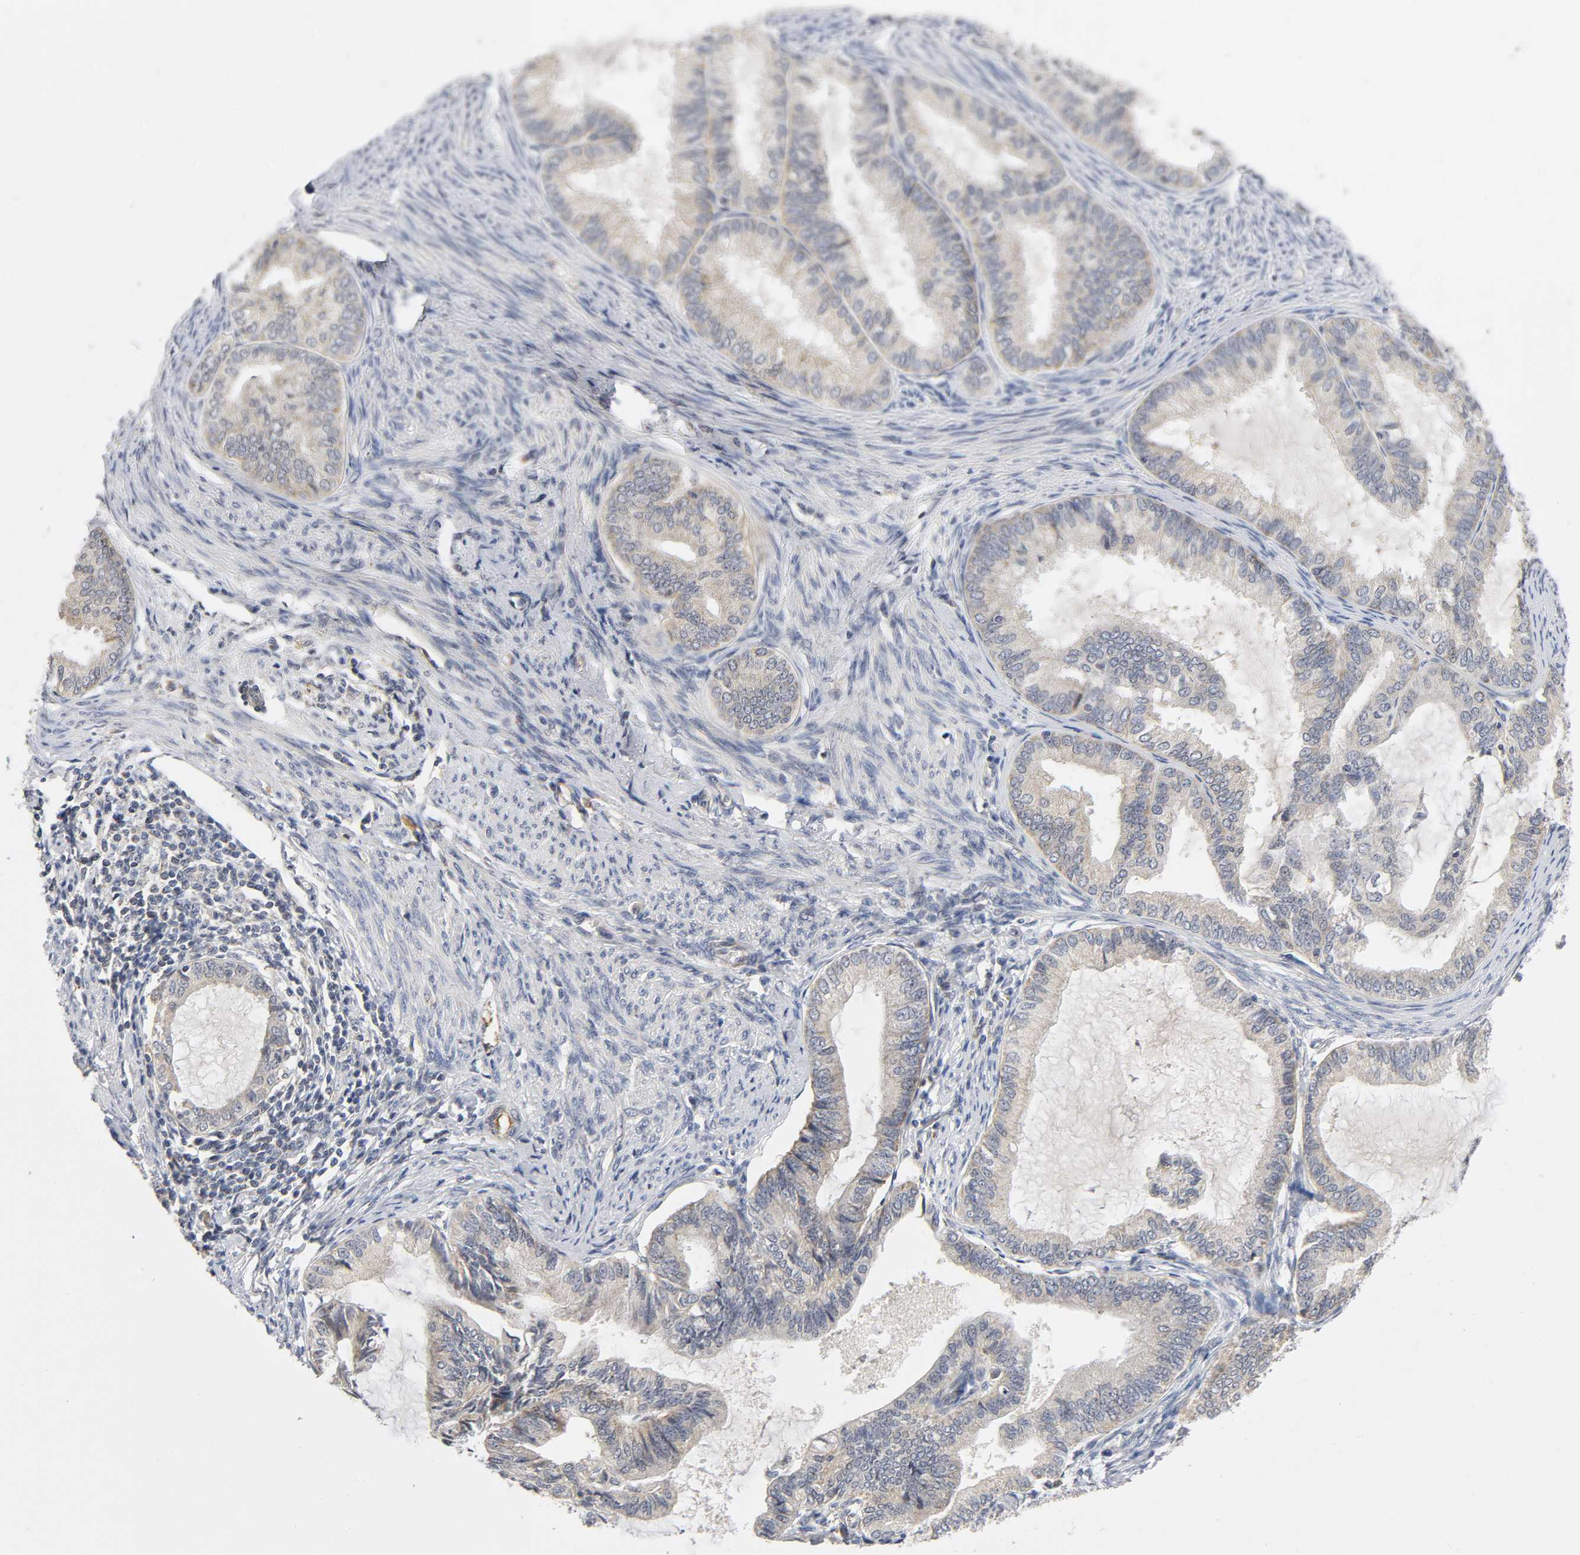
{"staining": {"intensity": "weak", "quantity": ">75%", "location": "cytoplasmic/membranous"}, "tissue": "endometrial cancer", "cell_type": "Tumor cells", "image_type": "cancer", "snomed": [{"axis": "morphology", "description": "Adenocarcinoma, NOS"}, {"axis": "topography", "description": "Endometrium"}], "caption": "Human endometrial adenocarcinoma stained for a protein (brown) shows weak cytoplasmic/membranous positive staining in approximately >75% of tumor cells.", "gene": "NRP1", "patient": {"sex": "female", "age": 86}}